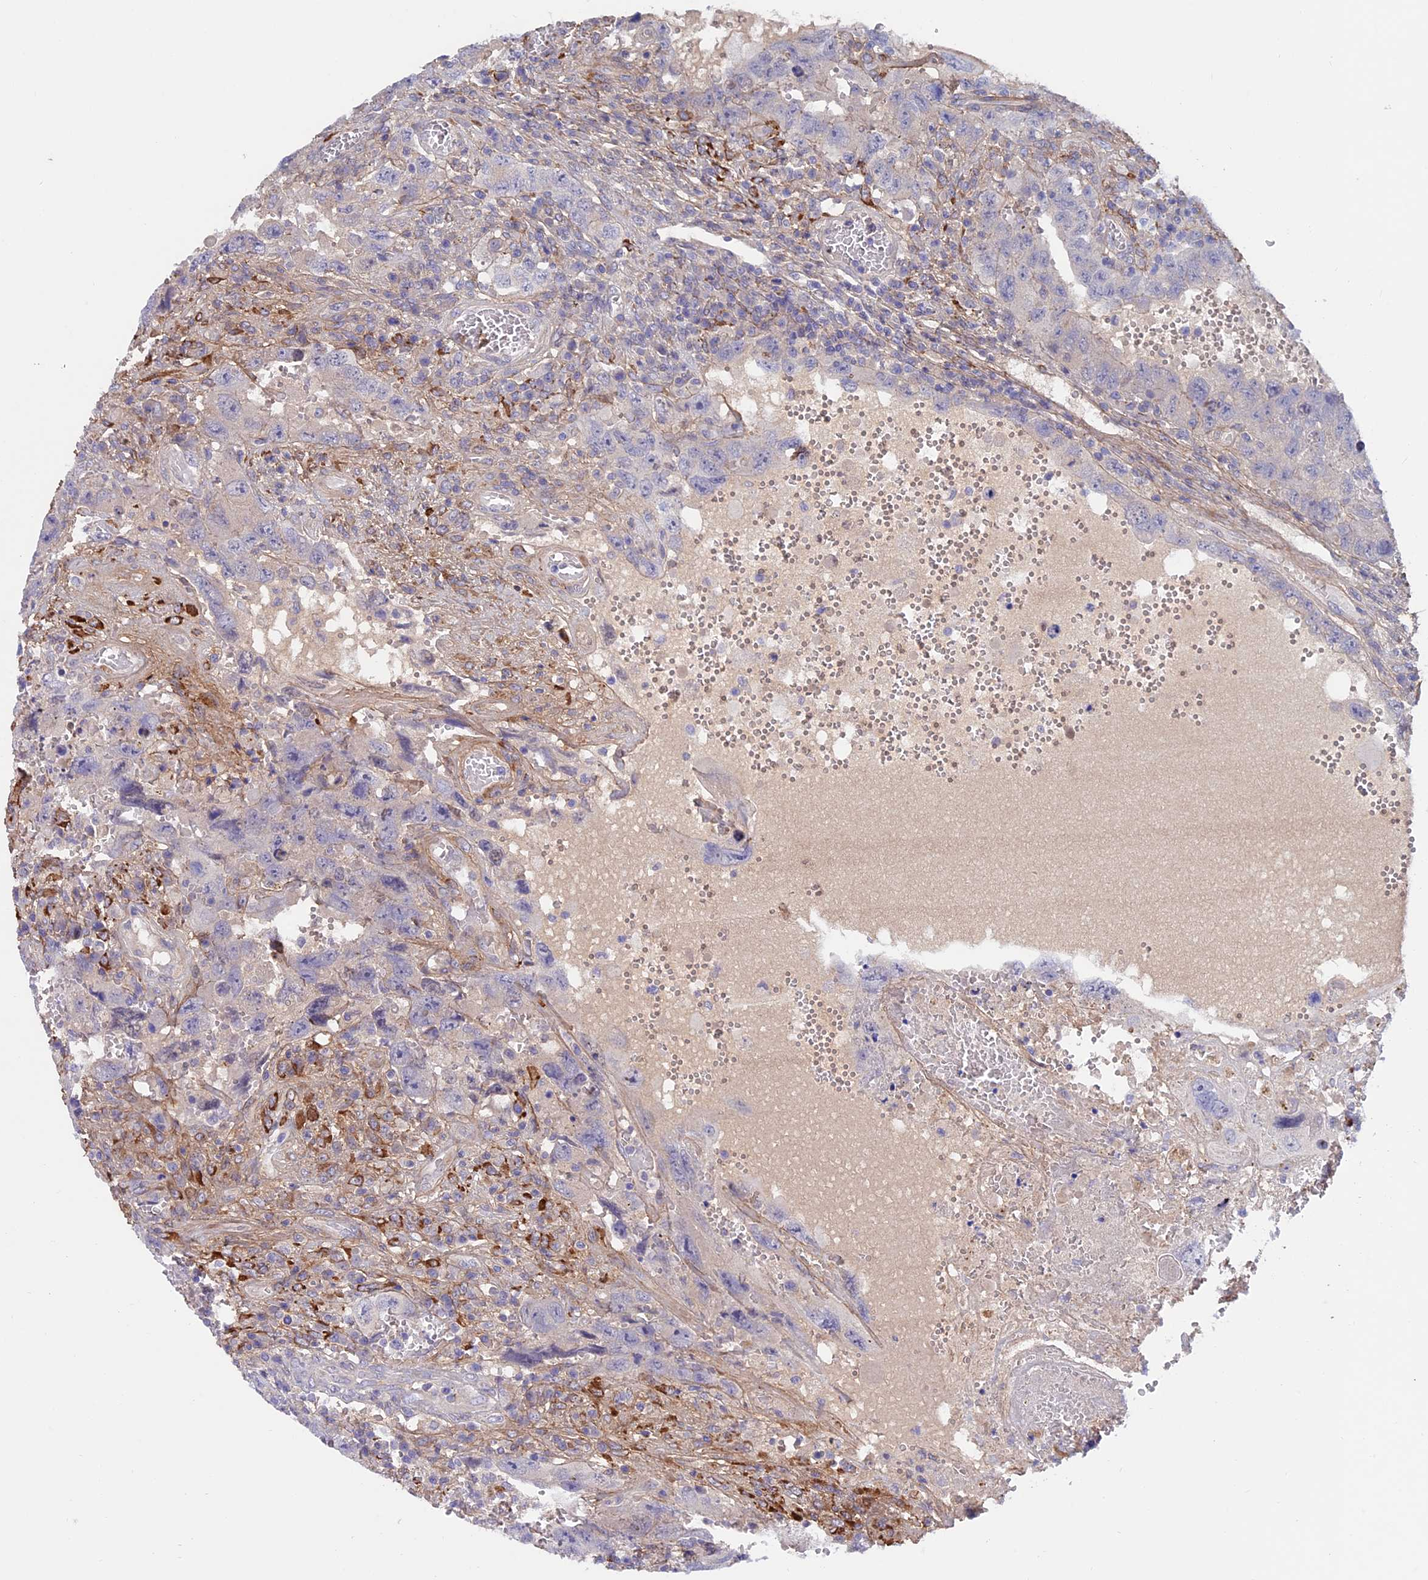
{"staining": {"intensity": "negative", "quantity": "none", "location": "none"}, "tissue": "testis cancer", "cell_type": "Tumor cells", "image_type": "cancer", "snomed": [{"axis": "morphology", "description": "Carcinoma, Embryonal, NOS"}, {"axis": "topography", "description": "Testis"}], "caption": "Immunohistochemistry of embryonal carcinoma (testis) shows no positivity in tumor cells.", "gene": "COL4A3", "patient": {"sex": "male", "age": 26}}